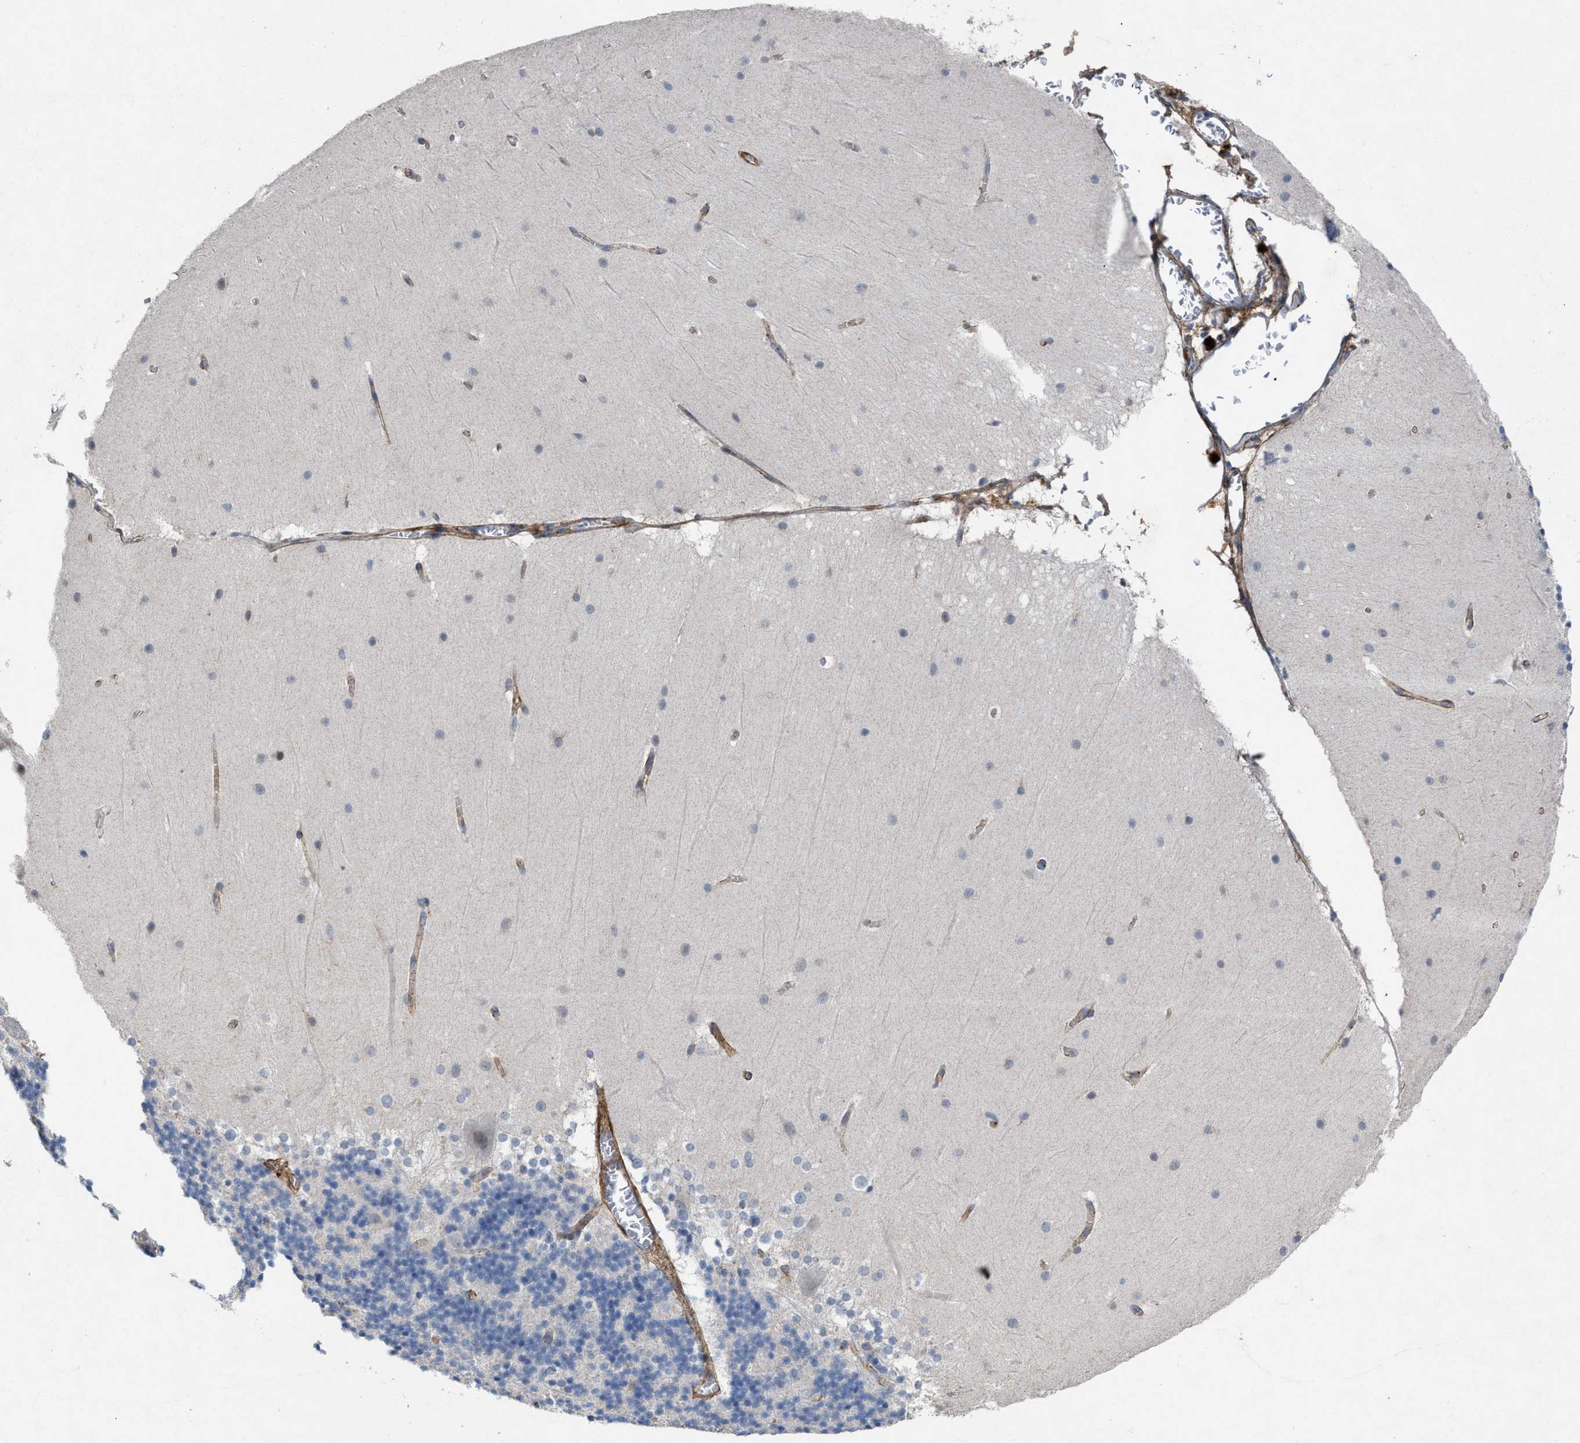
{"staining": {"intensity": "negative", "quantity": "none", "location": "none"}, "tissue": "cerebellum", "cell_type": "Cells in granular layer", "image_type": "normal", "snomed": [{"axis": "morphology", "description": "Normal tissue, NOS"}, {"axis": "topography", "description": "Cerebellum"}], "caption": "Cells in granular layer are negative for brown protein staining in unremarkable cerebellum. (IHC, brightfield microscopy, high magnification).", "gene": "PDGFRA", "patient": {"sex": "female", "age": 19}}